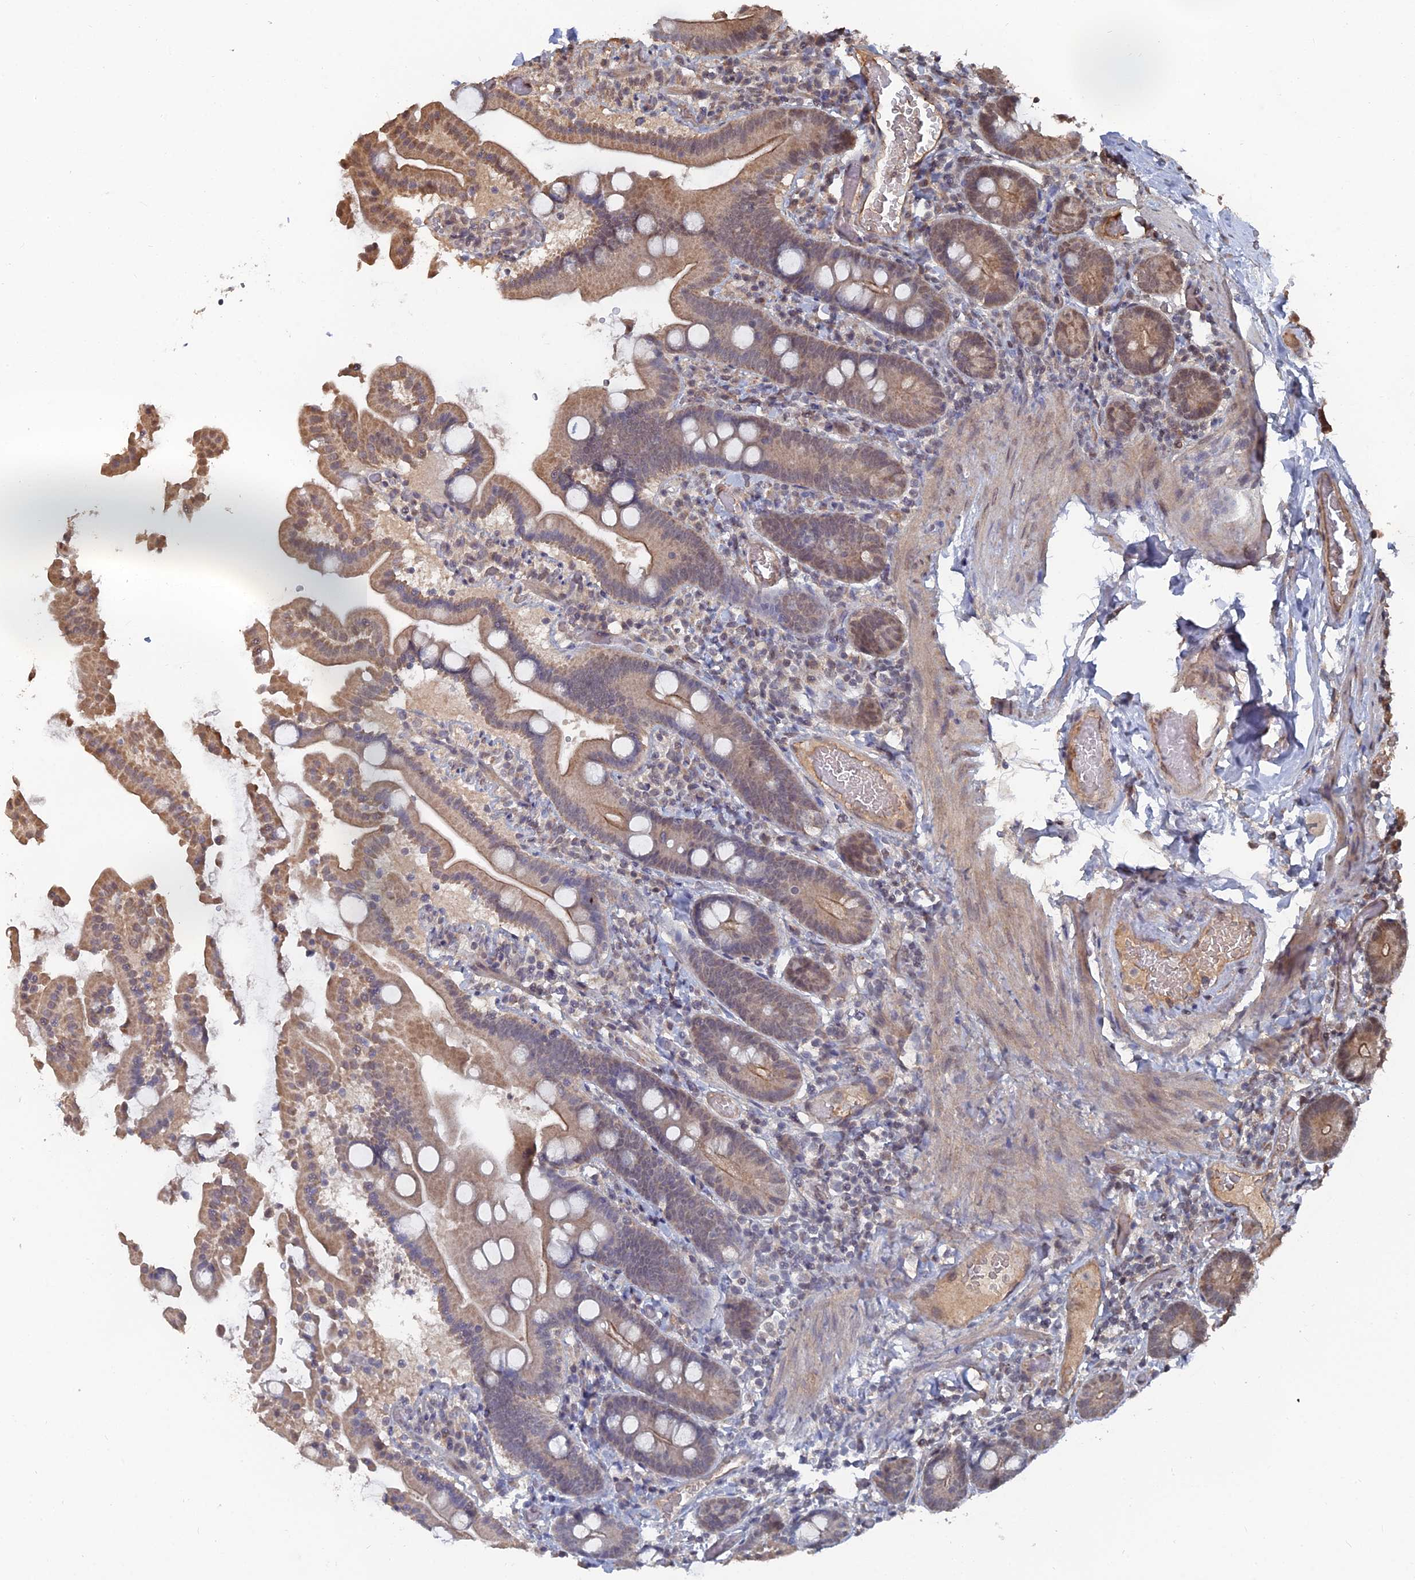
{"staining": {"intensity": "moderate", "quantity": ">75%", "location": "cytoplasmic/membranous"}, "tissue": "duodenum", "cell_type": "Glandular cells", "image_type": "normal", "snomed": [{"axis": "morphology", "description": "Normal tissue, NOS"}, {"axis": "topography", "description": "Duodenum"}], "caption": "Immunohistochemical staining of normal human duodenum demonstrates >75% levels of moderate cytoplasmic/membranous protein expression in approximately >75% of glandular cells.", "gene": "CCNP", "patient": {"sex": "male", "age": 55}}